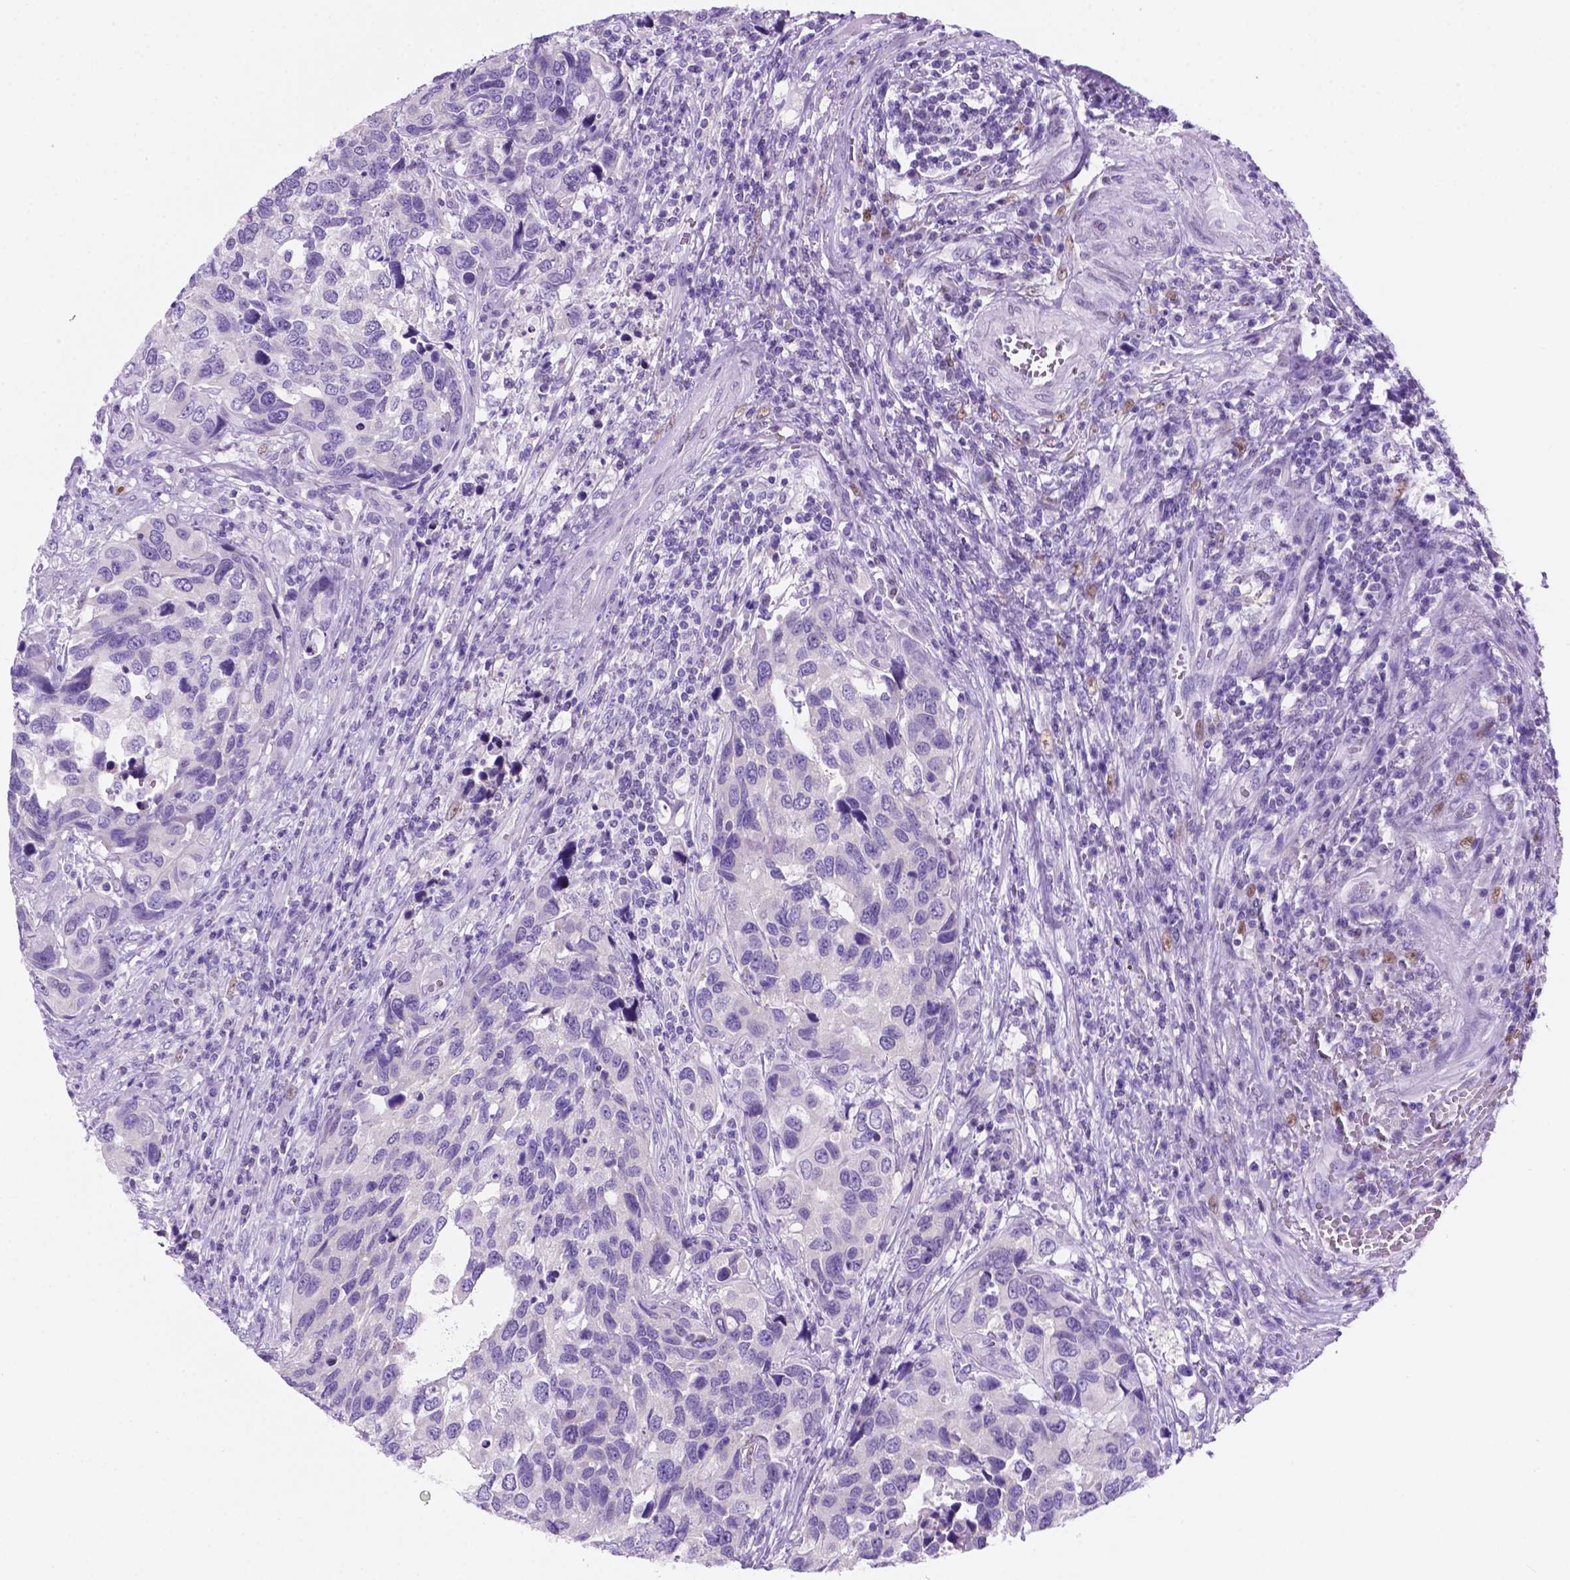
{"staining": {"intensity": "negative", "quantity": "none", "location": "none"}, "tissue": "urothelial cancer", "cell_type": "Tumor cells", "image_type": "cancer", "snomed": [{"axis": "morphology", "description": "Urothelial carcinoma, High grade"}, {"axis": "topography", "description": "Urinary bladder"}], "caption": "This is an immunohistochemistry image of high-grade urothelial carcinoma. There is no expression in tumor cells.", "gene": "TMEM210", "patient": {"sex": "male", "age": 60}}